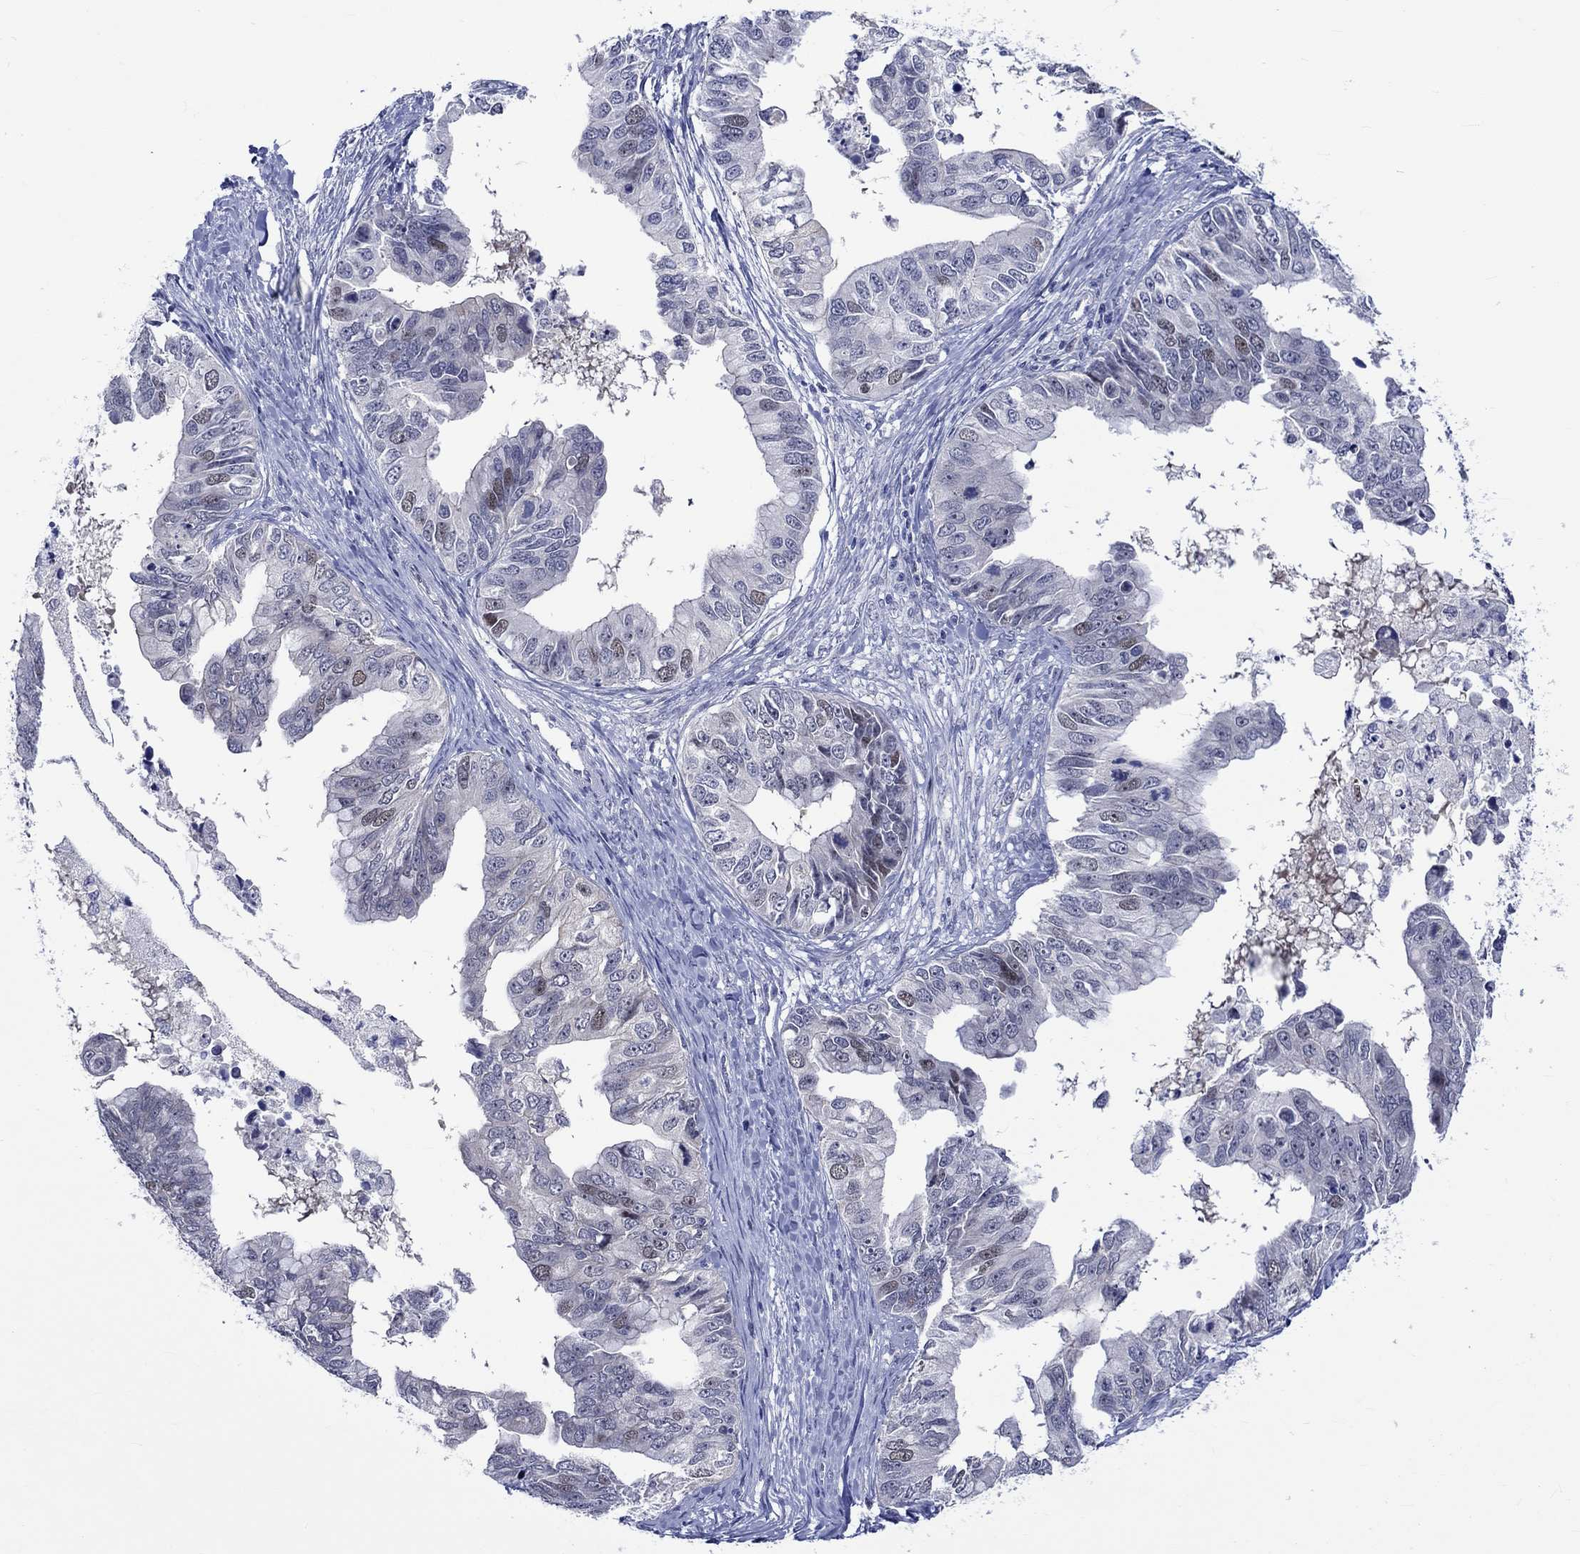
{"staining": {"intensity": "weak", "quantity": "<25%", "location": "nuclear"}, "tissue": "ovarian cancer", "cell_type": "Tumor cells", "image_type": "cancer", "snomed": [{"axis": "morphology", "description": "Cystadenocarcinoma, mucinous, NOS"}, {"axis": "topography", "description": "Ovary"}], "caption": "Immunohistochemical staining of ovarian cancer displays no significant expression in tumor cells.", "gene": "E2F8", "patient": {"sex": "female", "age": 76}}